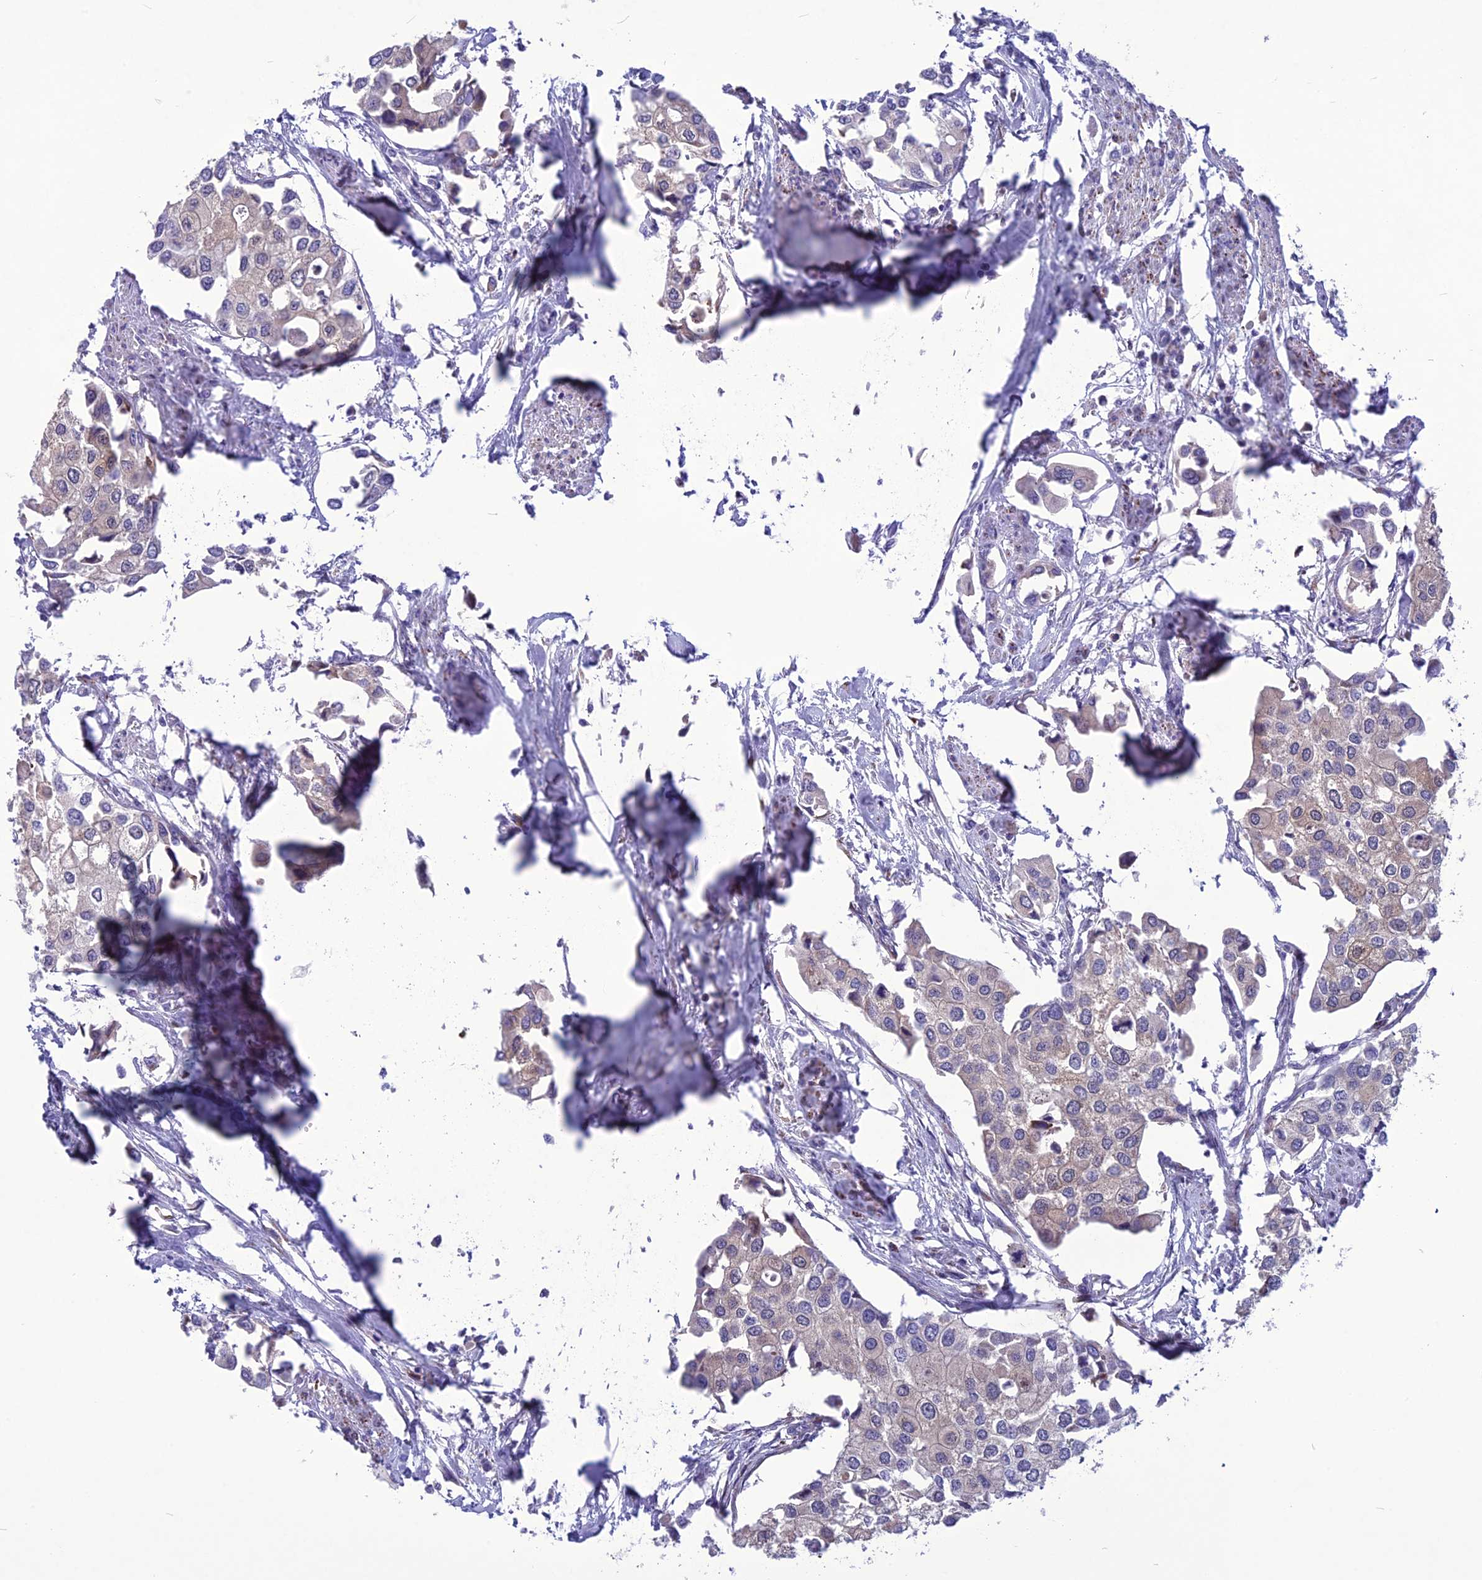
{"staining": {"intensity": "negative", "quantity": "none", "location": "none"}, "tissue": "urothelial cancer", "cell_type": "Tumor cells", "image_type": "cancer", "snomed": [{"axis": "morphology", "description": "Urothelial carcinoma, High grade"}, {"axis": "topography", "description": "Urinary bladder"}], "caption": "A histopathology image of high-grade urothelial carcinoma stained for a protein reveals no brown staining in tumor cells. (DAB (3,3'-diaminobenzidine) immunohistochemistry, high magnification).", "gene": "PSMF1", "patient": {"sex": "male", "age": 64}}